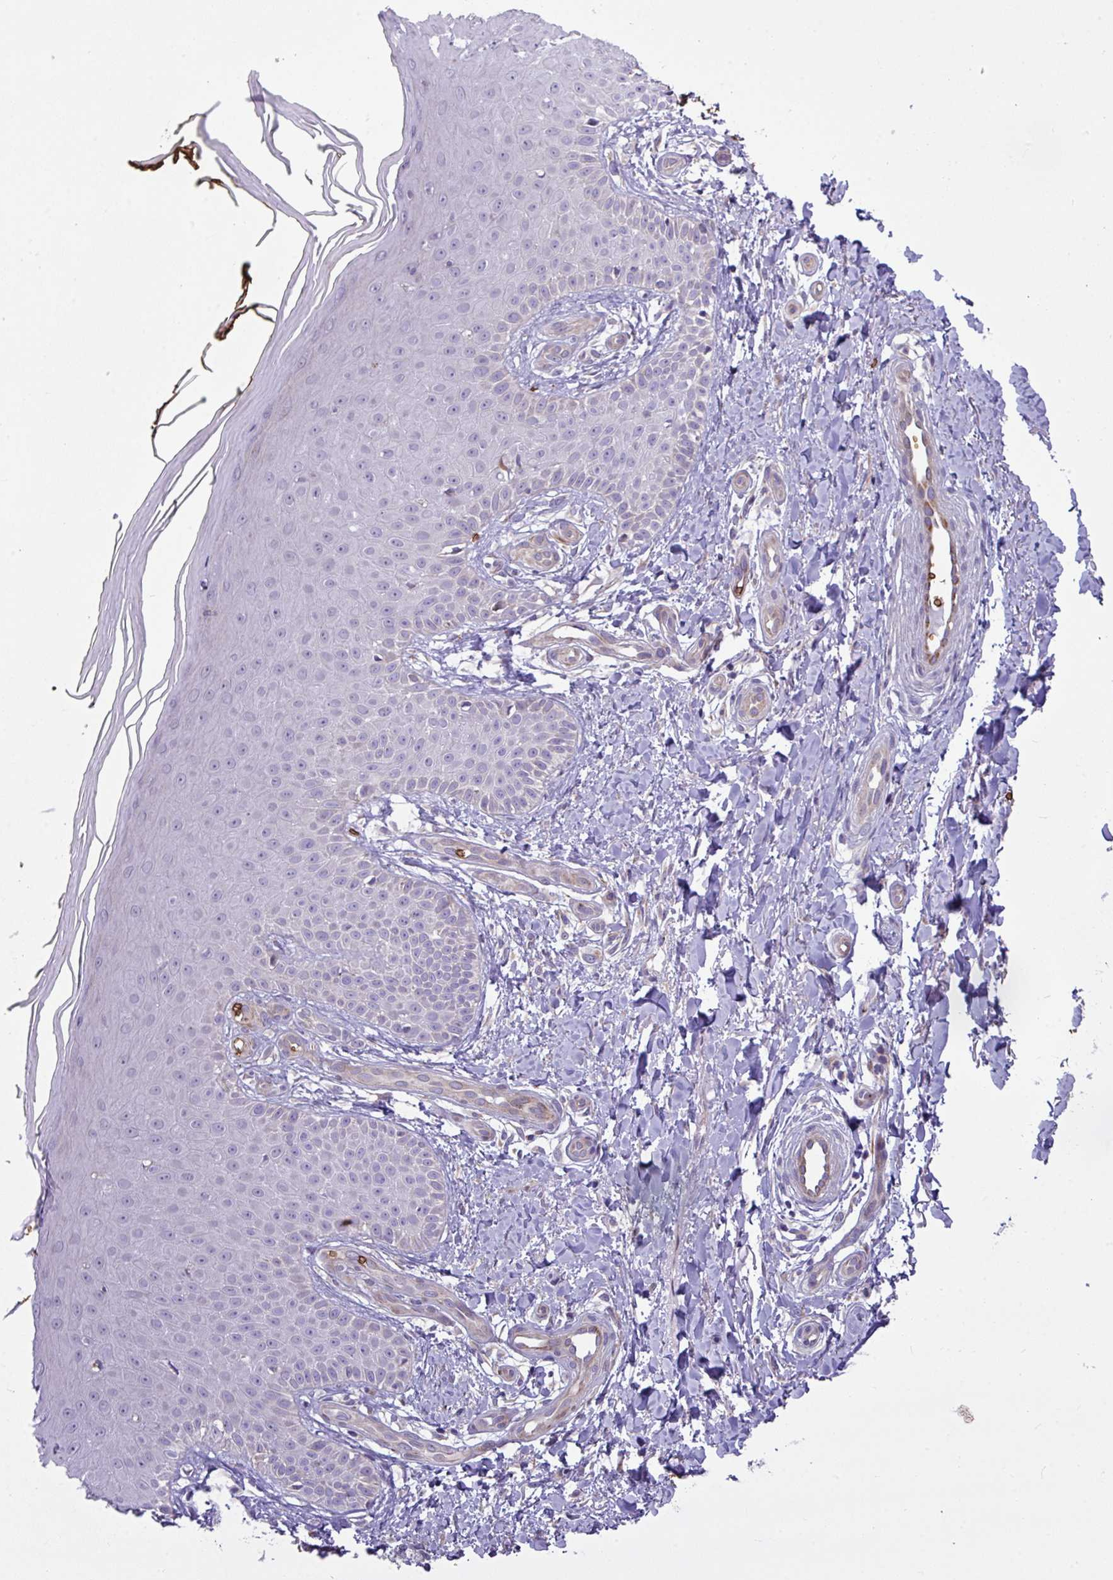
{"staining": {"intensity": "moderate", "quantity": ">75%", "location": "cytoplasmic/membranous"}, "tissue": "skin", "cell_type": "Fibroblasts", "image_type": "normal", "snomed": [{"axis": "morphology", "description": "Normal tissue, NOS"}, {"axis": "topography", "description": "Skin"}], "caption": "Fibroblasts show medium levels of moderate cytoplasmic/membranous expression in approximately >75% of cells in unremarkable skin. (DAB = brown stain, brightfield microscopy at high magnification).", "gene": "RAD21L1", "patient": {"sex": "male", "age": 81}}